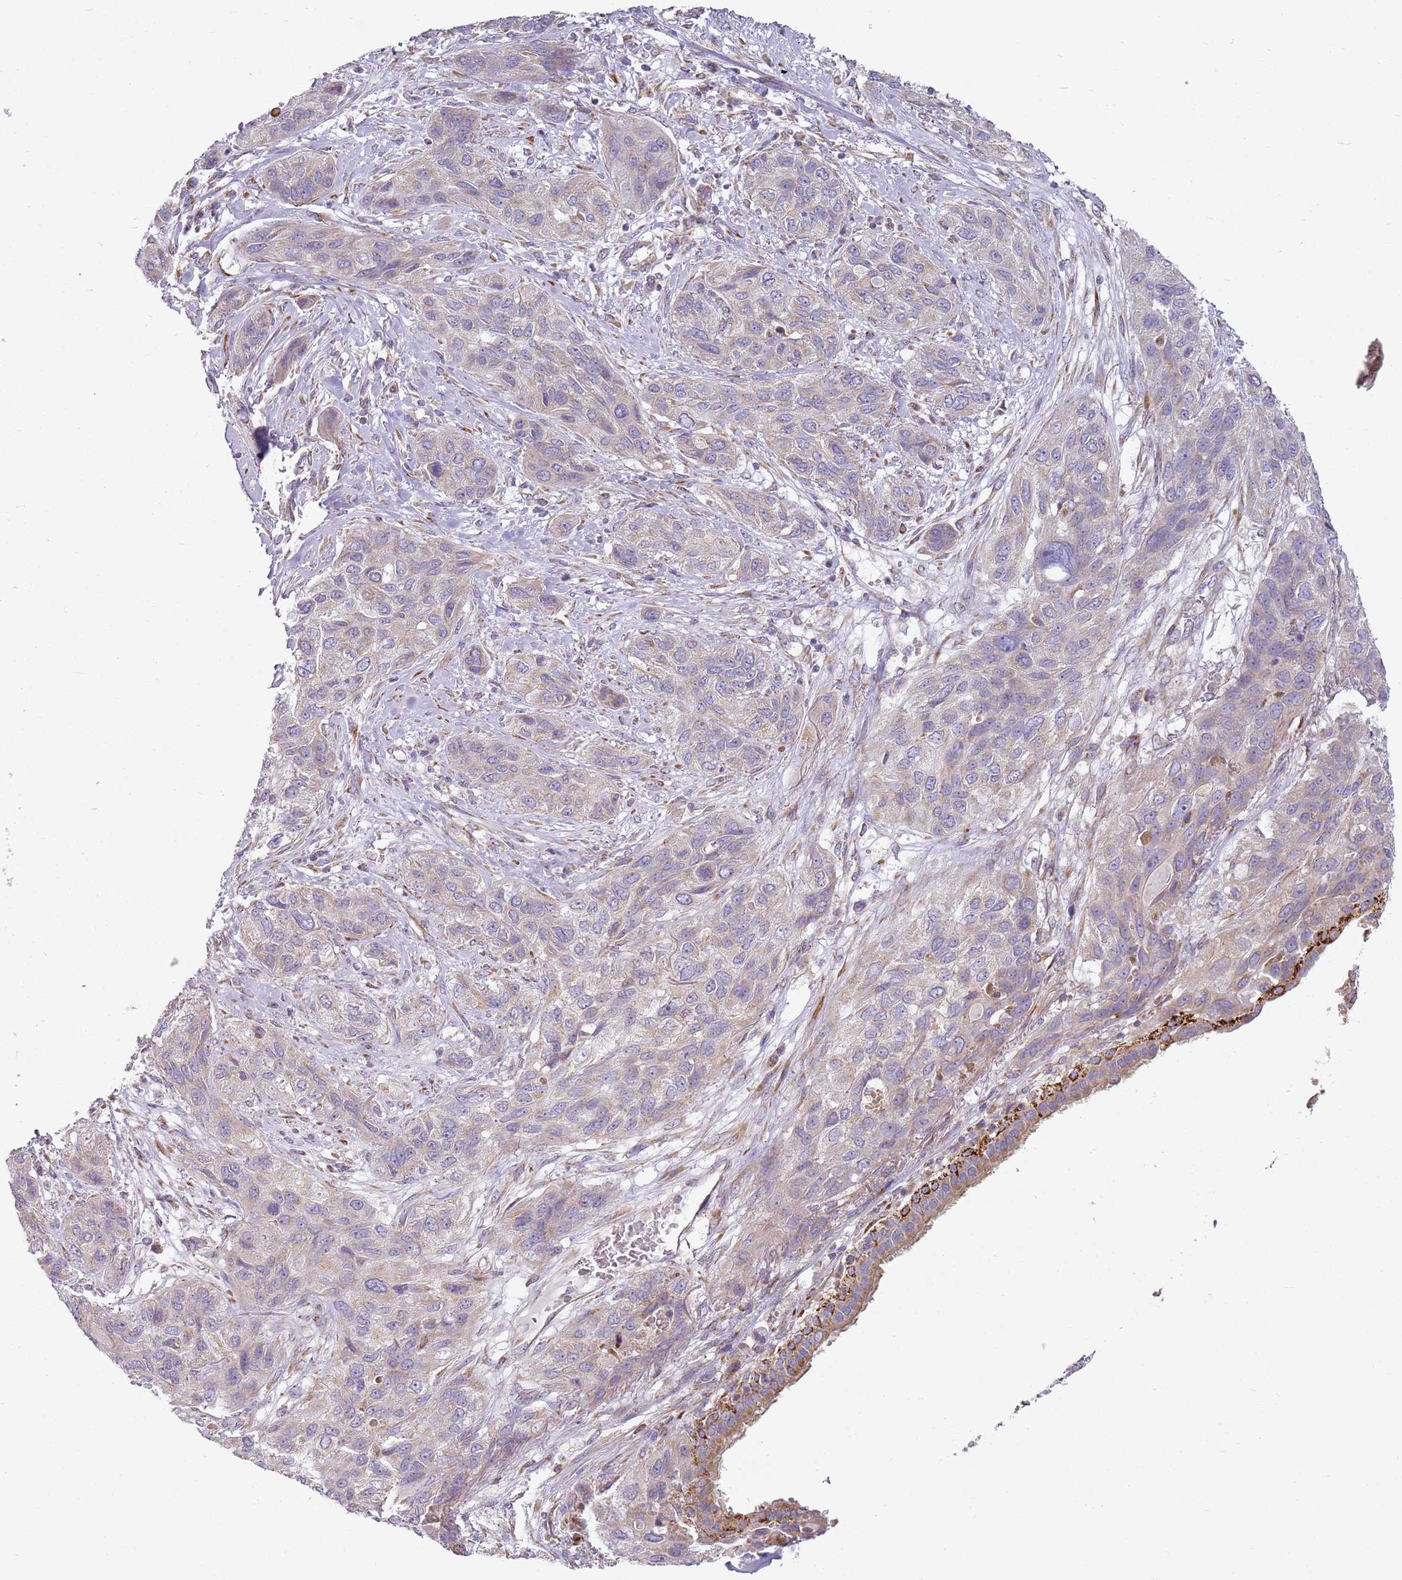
{"staining": {"intensity": "moderate", "quantity": "<25%", "location": "cytoplasmic/membranous"}, "tissue": "lung cancer", "cell_type": "Tumor cells", "image_type": "cancer", "snomed": [{"axis": "morphology", "description": "Squamous cell carcinoma, NOS"}, {"axis": "topography", "description": "Lung"}], "caption": "Protein analysis of squamous cell carcinoma (lung) tissue reveals moderate cytoplasmic/membranous expression in approximately <25% of tumor cells.", "gene": "TMEM200C", "patient": {"sex": "female", "age": 70}}